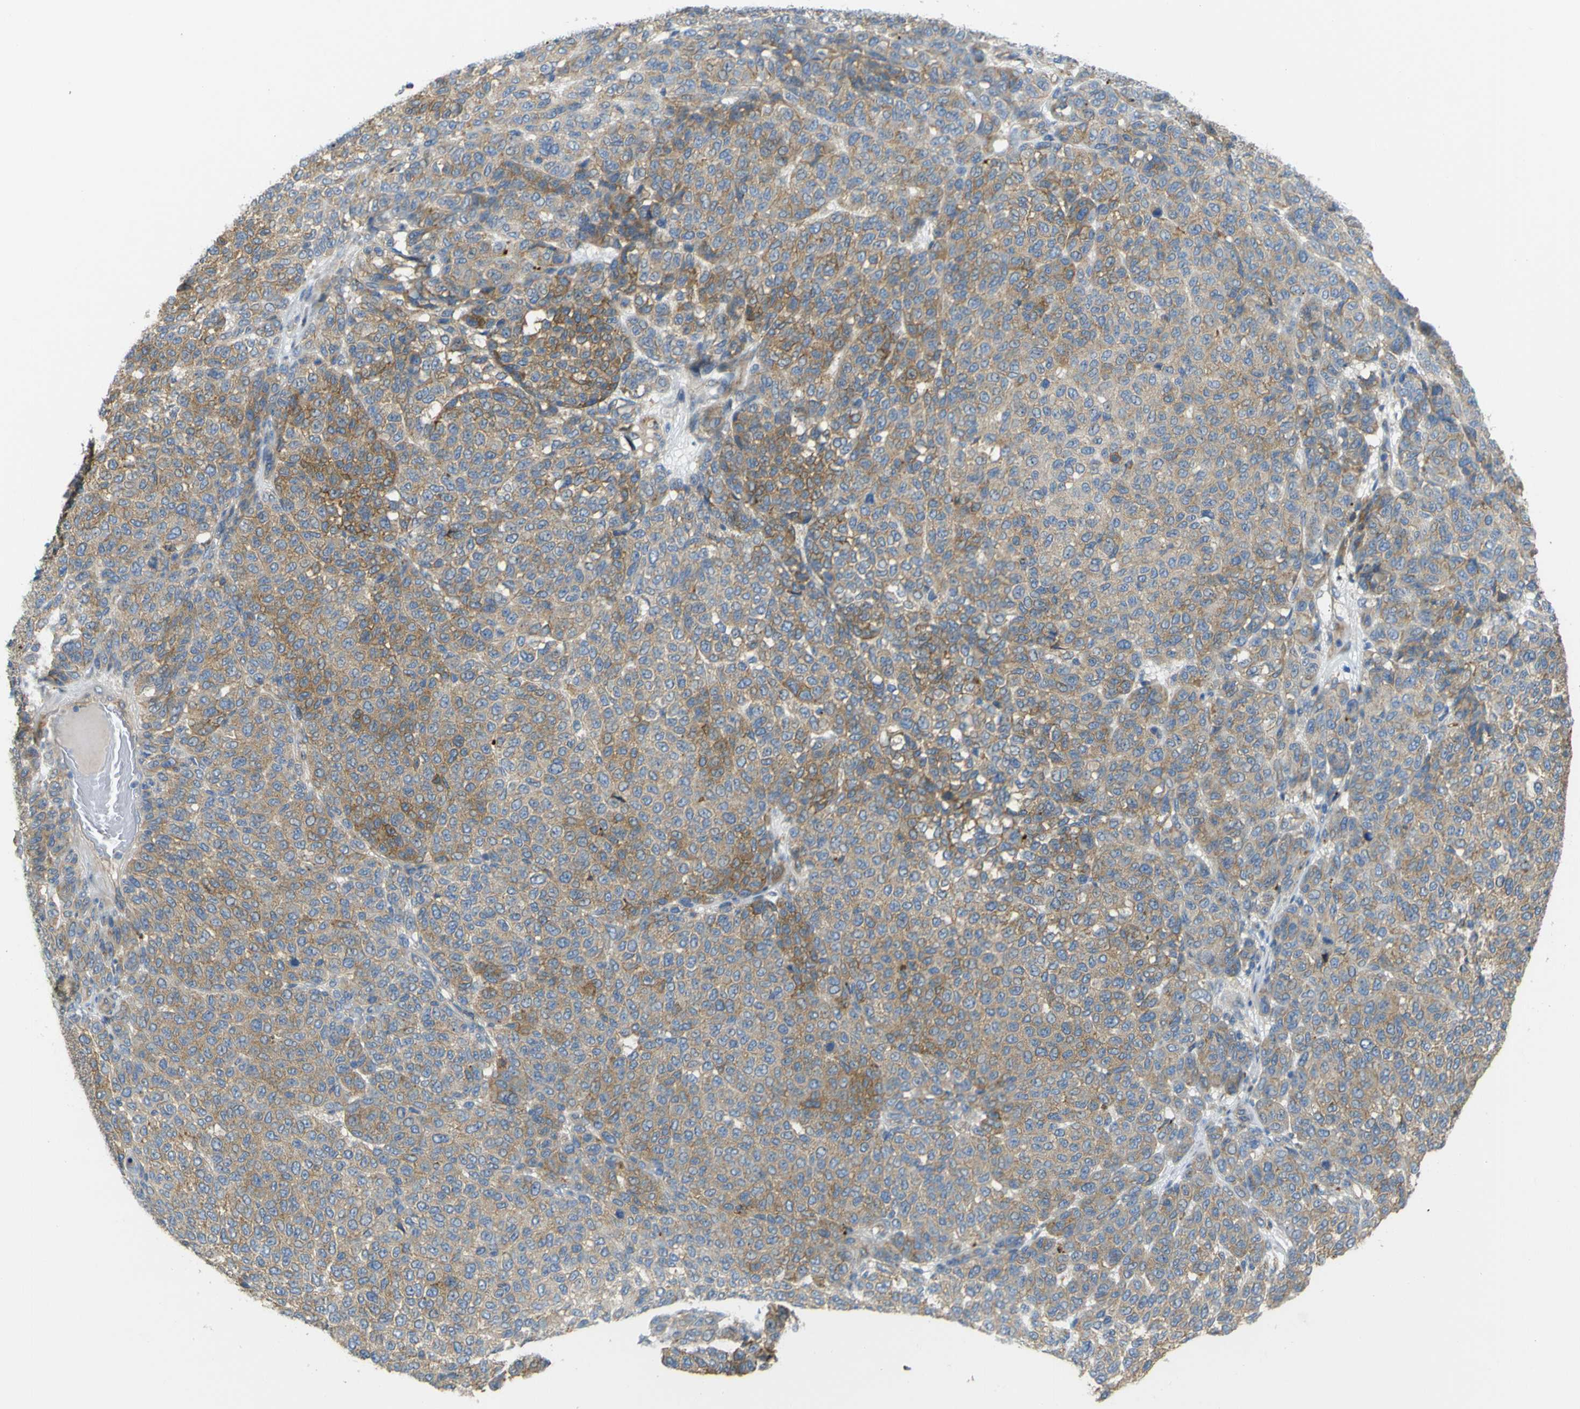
{"staining": {"intensity": "moderate", "quantity": ">75%", "location": "cytoplasmic/membranous"}, "tissue": "melanoma", "cell_type": "Tumor cells", "image_type": "cancer", "snomed": [{"axis": "morphology", "description": "Malignant melanoma, NOS"}, {"axis": "topography", "description": "Skin"}], "caption": "Immunohistochemistry (IHC) of malignant melanoma reveals medium levels of moderate cytoplasmic/membranous expression in approximately >75% of tumor cells. (brown staining indicates protein expression, while blue staining denotes nuclei).", "gene": "SYPL1", "patient": {"sex": "male", "age": 59}}